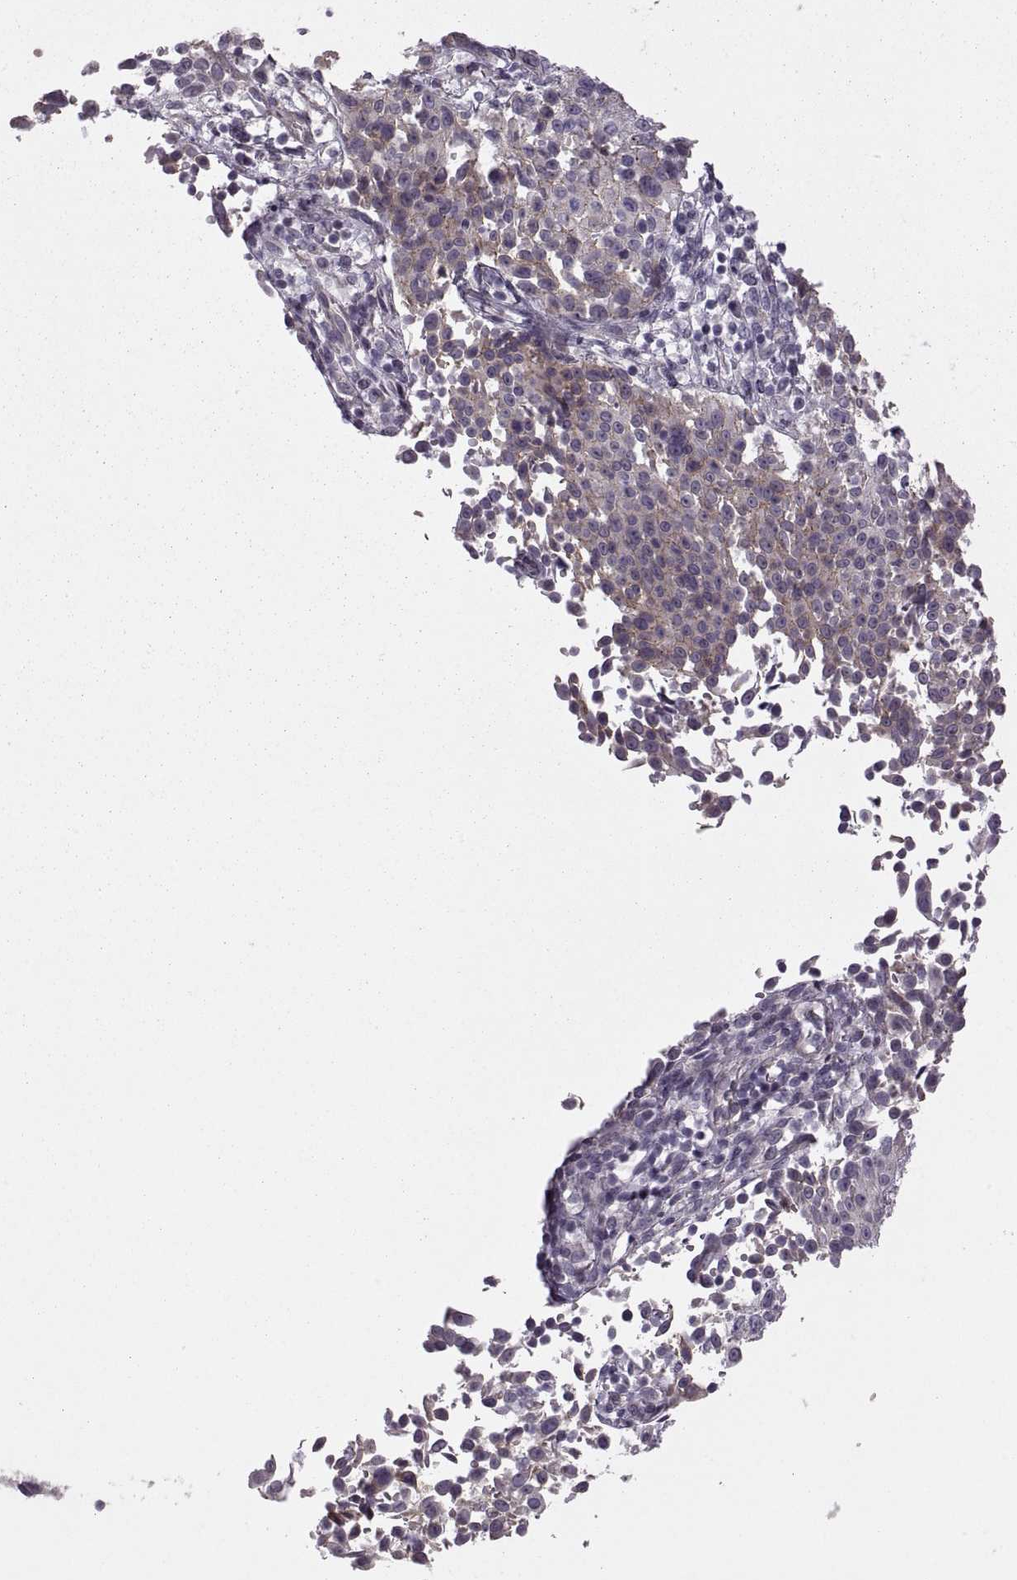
{"staining": {"intensity": "weak", "quantity": "25%-75%", "location": "cytoplasmic/membranous"}, "tissue": "cervical cancer", "cell_type": "Tumor cells", "image_type": "cancer", "snomed": [{"axis": "morphology", "description": "Squamous cell carcinoma, NOS"}, {"axis": "topography", "description": "Cervix"}], "caption": "Weak cytoplasmic/membranous staining is identified in approximately 25%-75% of tumor cells in cervical cancer.", "gene": "RIPK4", "patient": {"sex": "female", "age": 26}}